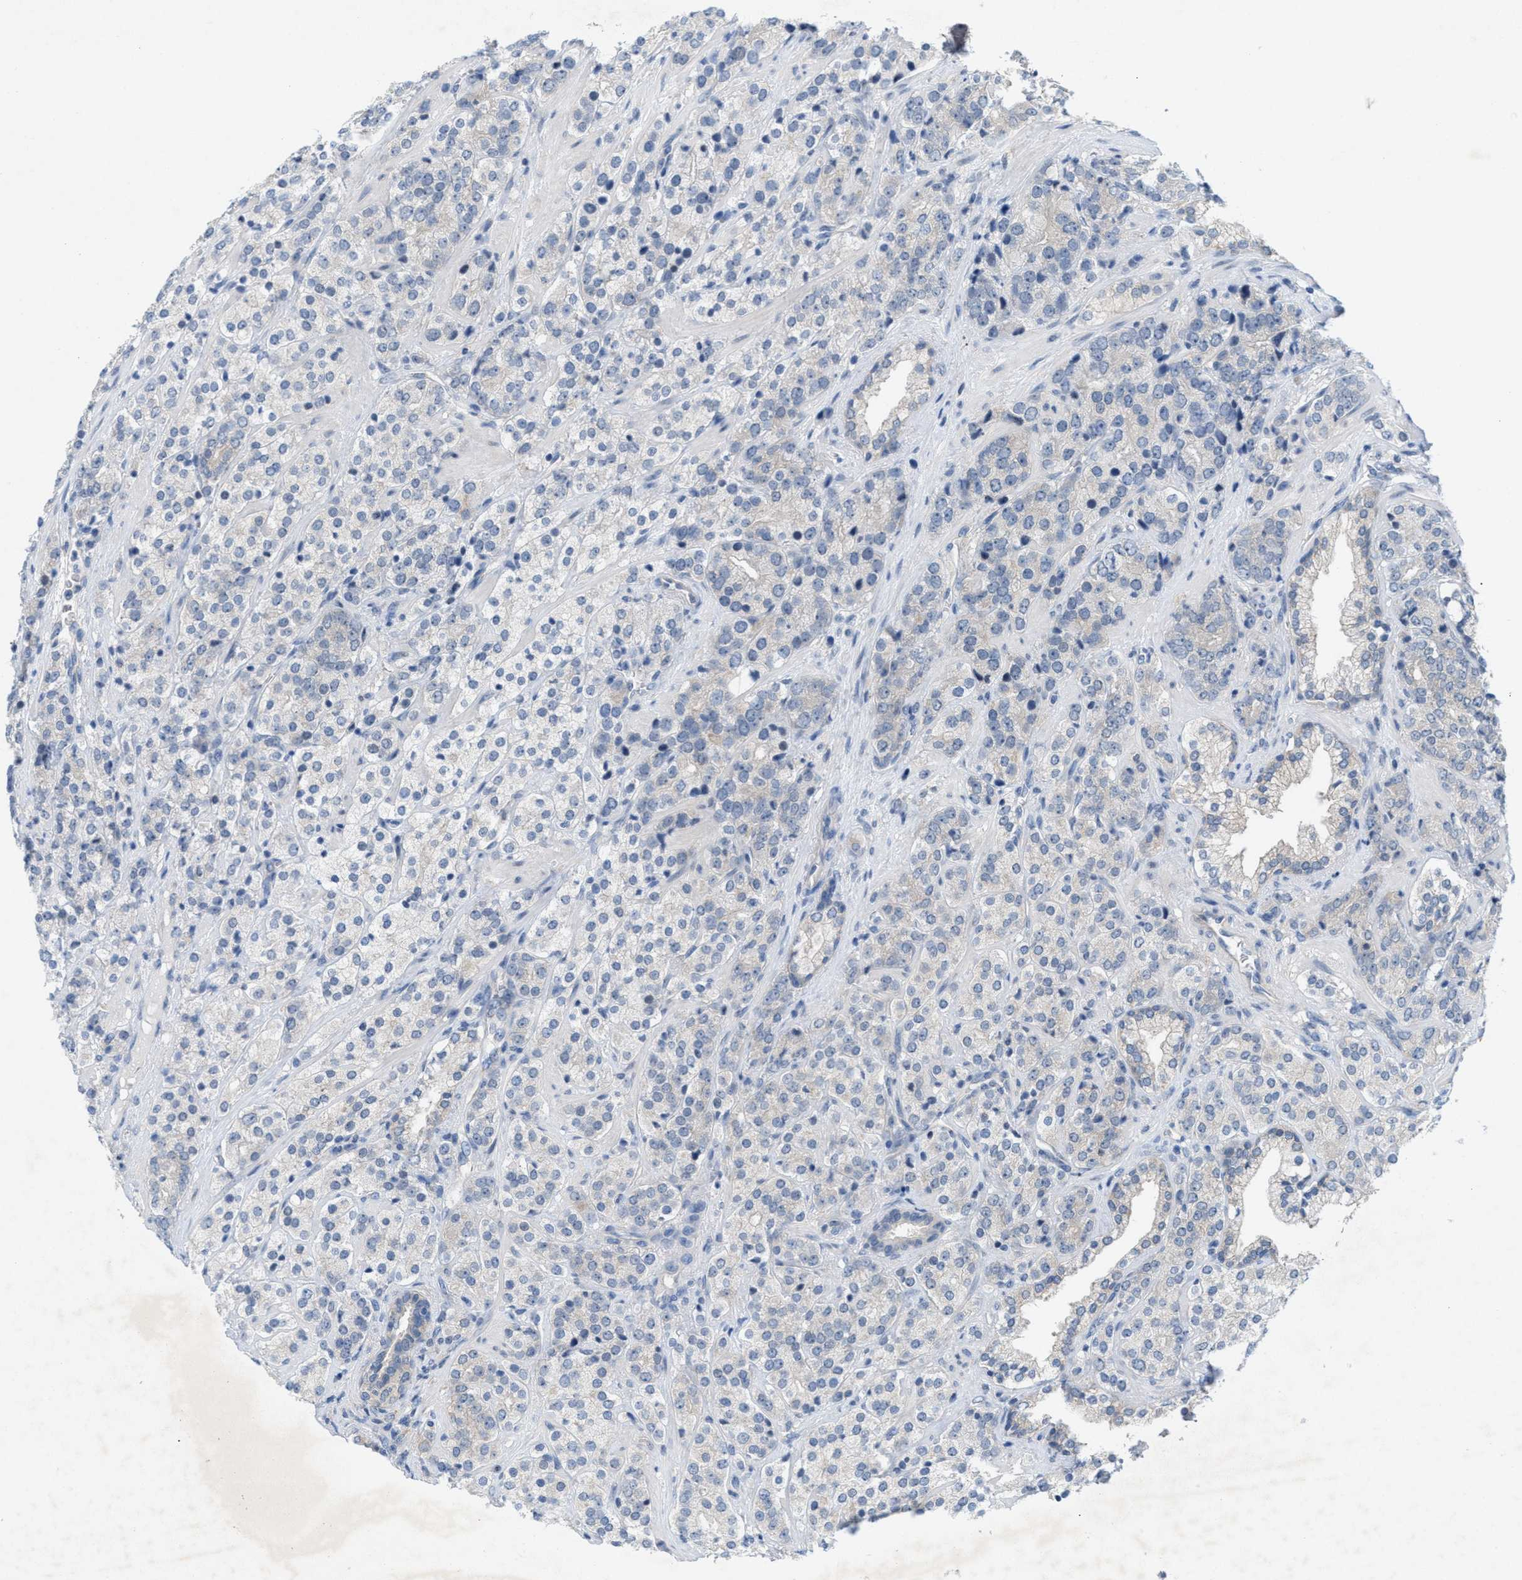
{"staining": {"intensity": "weak", "quantity": "25%-75%", "location": "cytoplasmic/membranous"}, "tissue": "prostate cancer", "cell_type": "Tumor cells", "image_type": "cancer", "snomed": [{"axis": "morphology", "description": "Adenocarcinoma, High grade"}, {"axis": "topography", "description": "Prostate"}], "caption": "Tumor cells display weak cytoplasmic/membranous expression in approximately 25%-75% of cells in adenocarcinoma (high-grade) (prostate).", "gene": "WIPI2", "patient": {"sex": "male", "age": 71}}